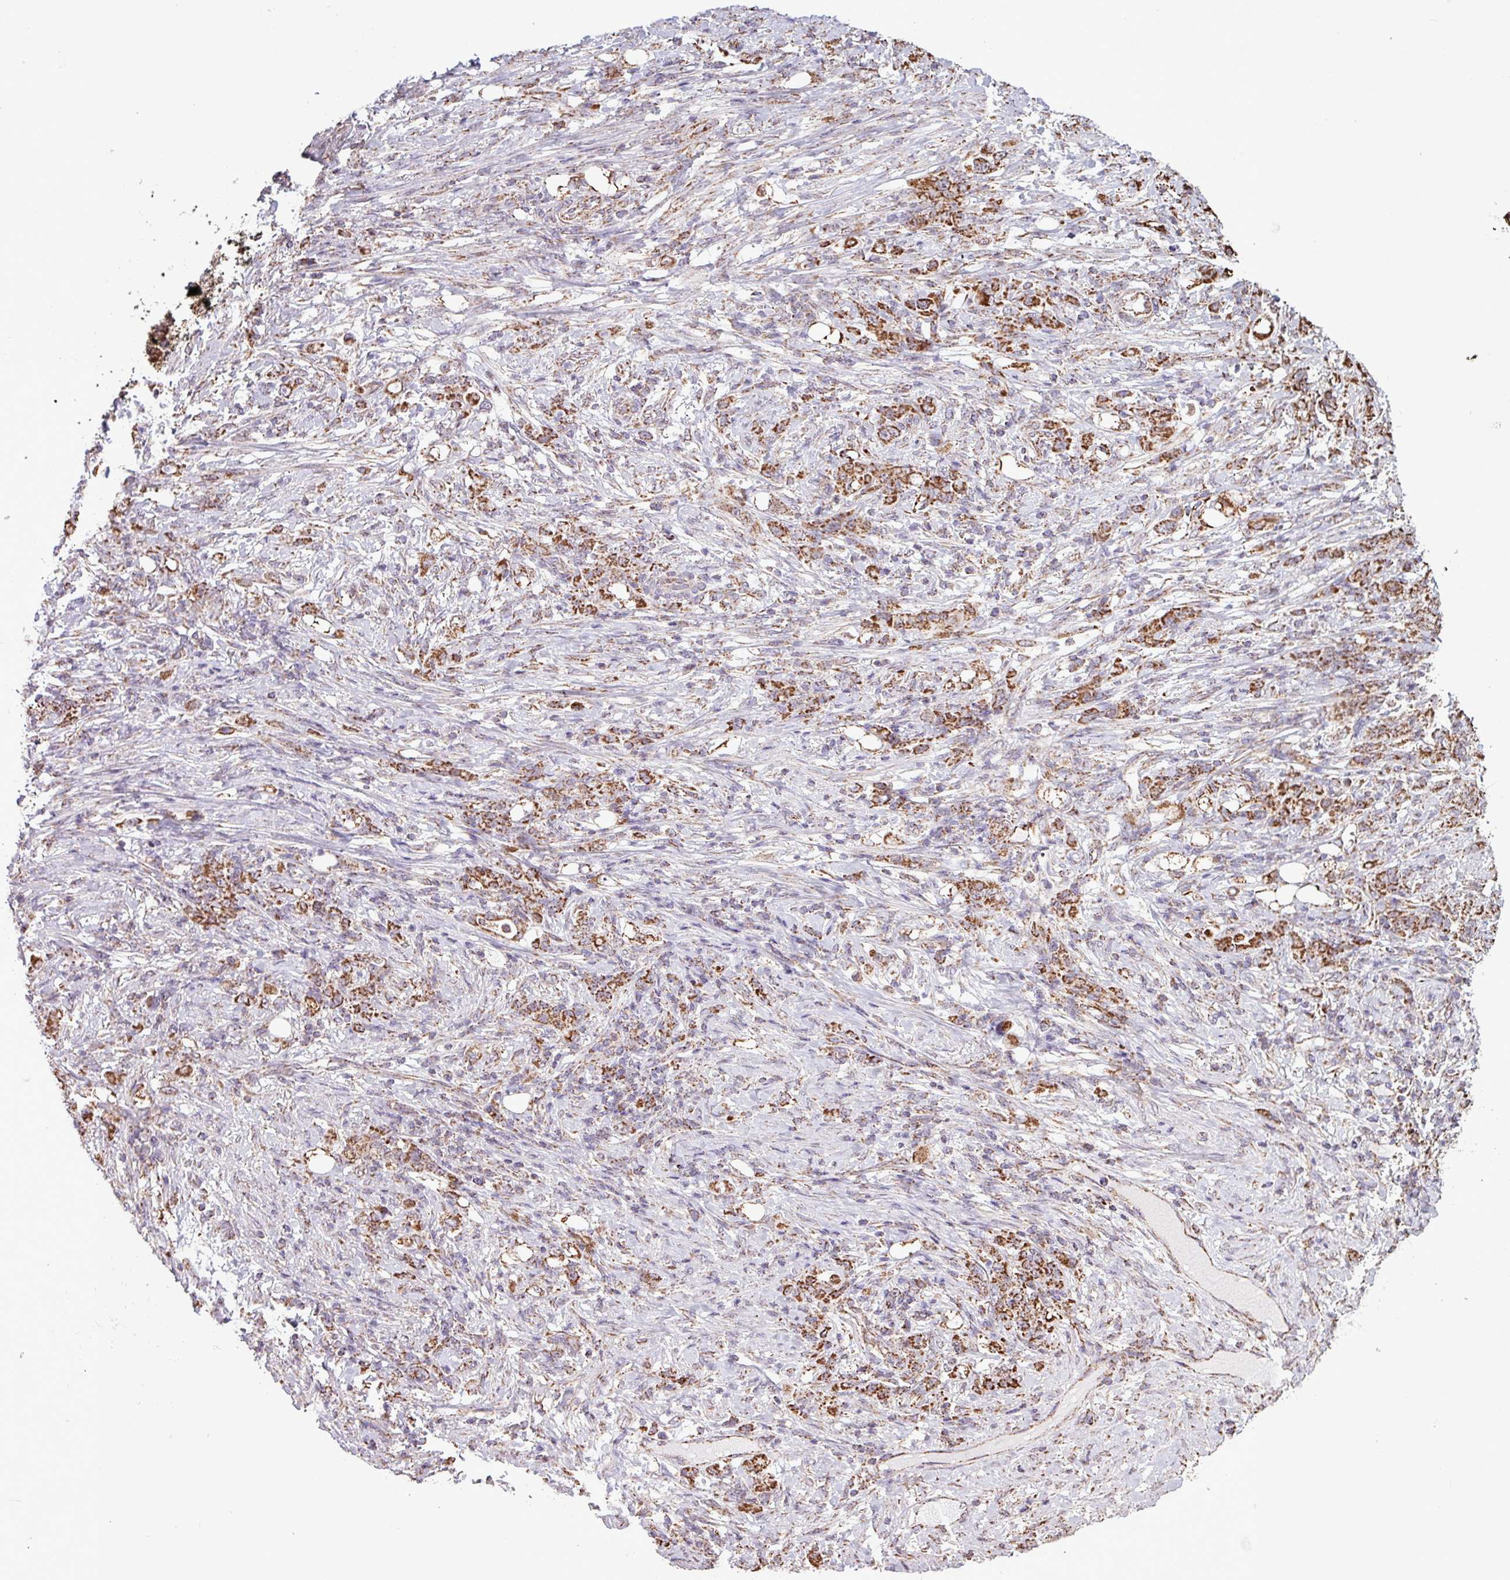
{"staining": {"intensity": "strong", "quantity": ">75%", "location": "cytoplasmic/membranous"}, "tissue": "stomach cancer", "cell_type": "Tumor cells", "image_type": "cancer", "snomed": [{"axis": "morphology", "description": "Adenocarcinoma, NOS"}, {"axis": "topography", "description": "Stomach"}], "caption": "Adenocarcinoma (stomach) was stained to show a protein in brown. There is high levels of strong cytoplasmic/membranous staining in approximately >75% of tumor cells. Ihc stains the protein in brown and the nuclei are stained blue.", "gene": "ALG8", "patient": {"sex": "female", "age": 79}}